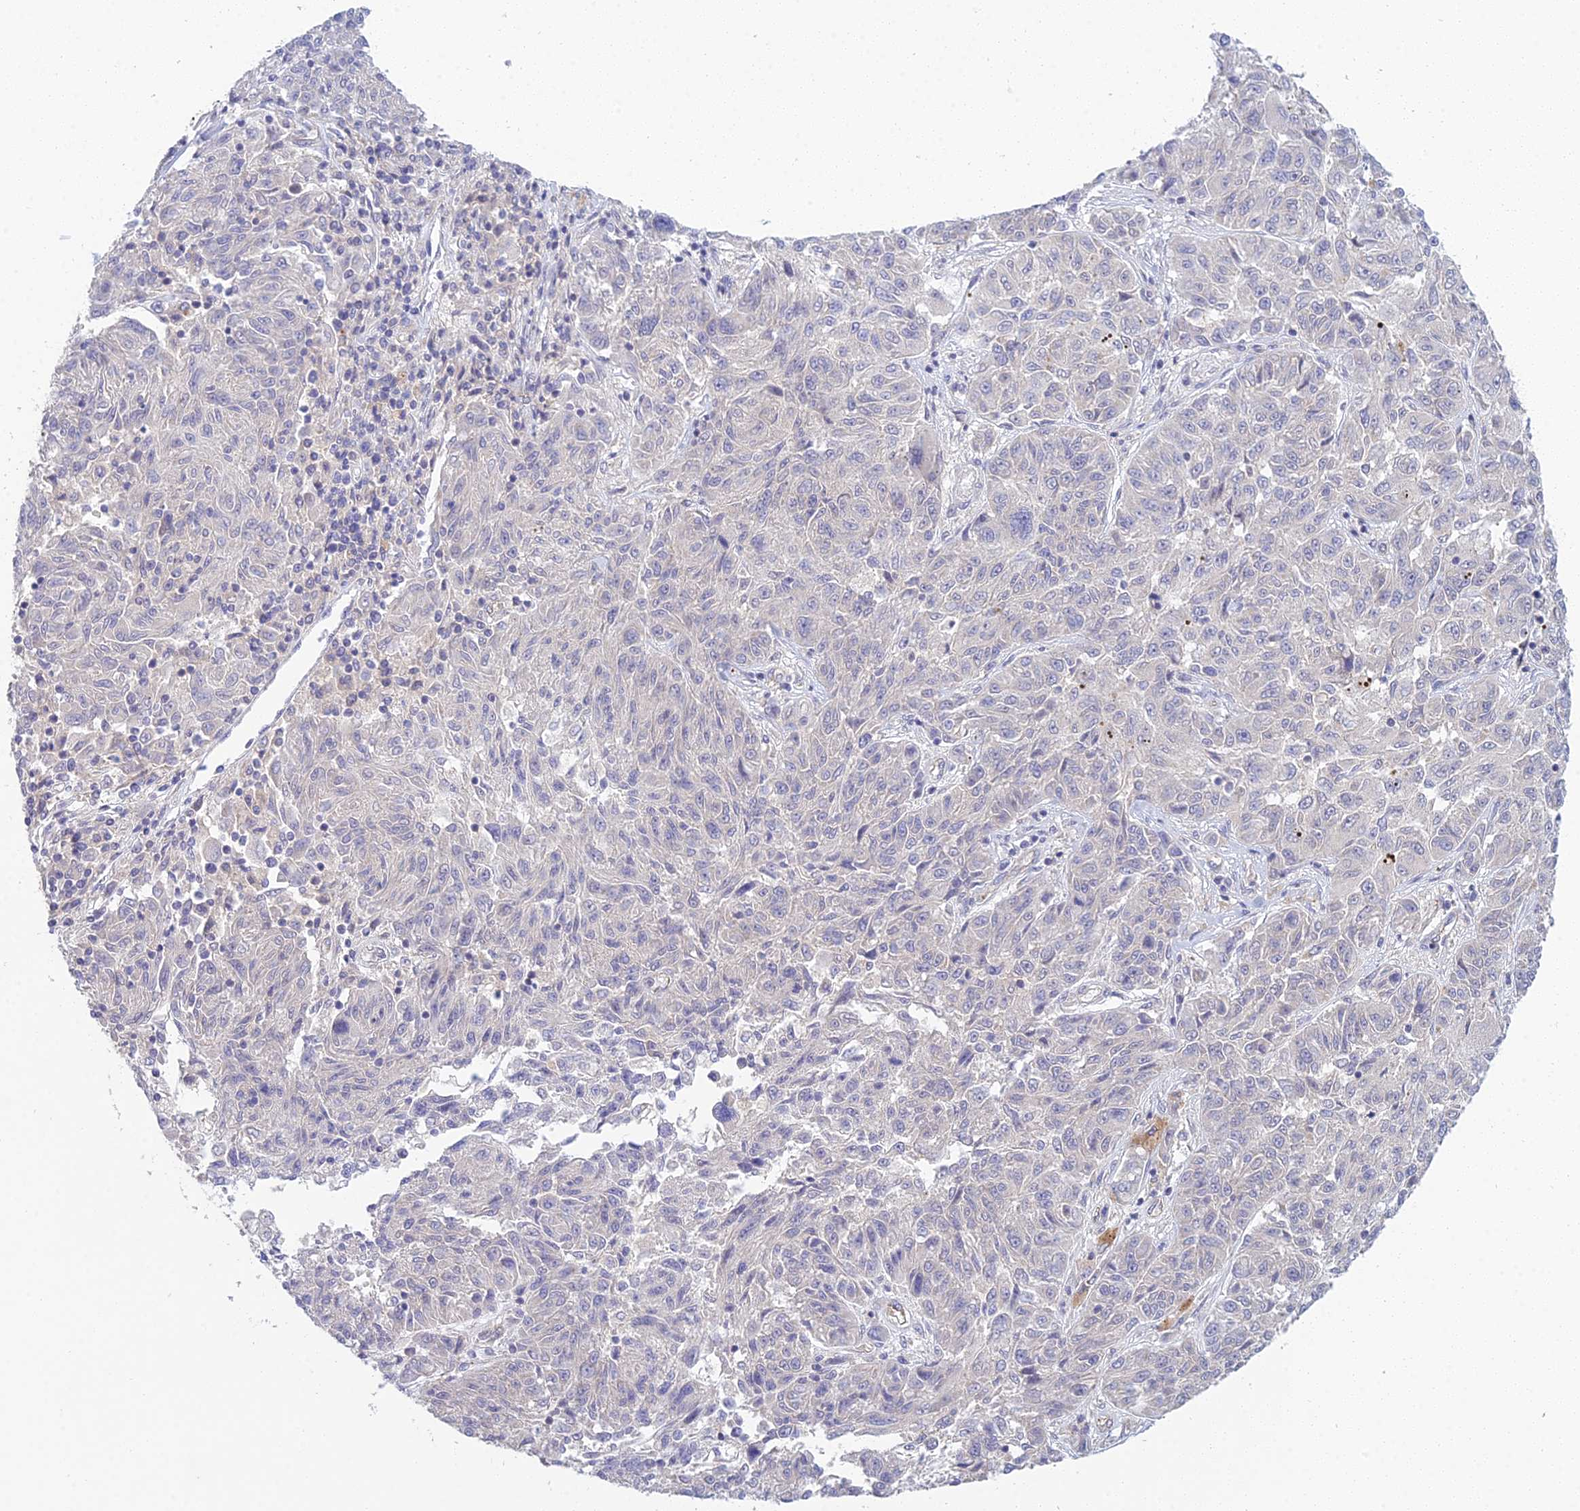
{"staining": {"intensity": "negative", "quantity": "none", "location": "none"}, "tissue": "melanoma", "cell_type": "Tumor cells", "image_type": "cancer", "snomed": [{"axis": "morphology", "description": "Malignant melanoma, NOS"}, {"axis": "topography", "description": "Skin"}], "caption": "This image is of malignant melanoma stained with IHC to label a protein in brown with the nuclei are counter-stained blue. There is no expression in tumor cells. (DAB IHC visualized using brightfield microscopy, high magnification).", "gene": "METTL26", "patient": {"sex": "male", "age": 53}}